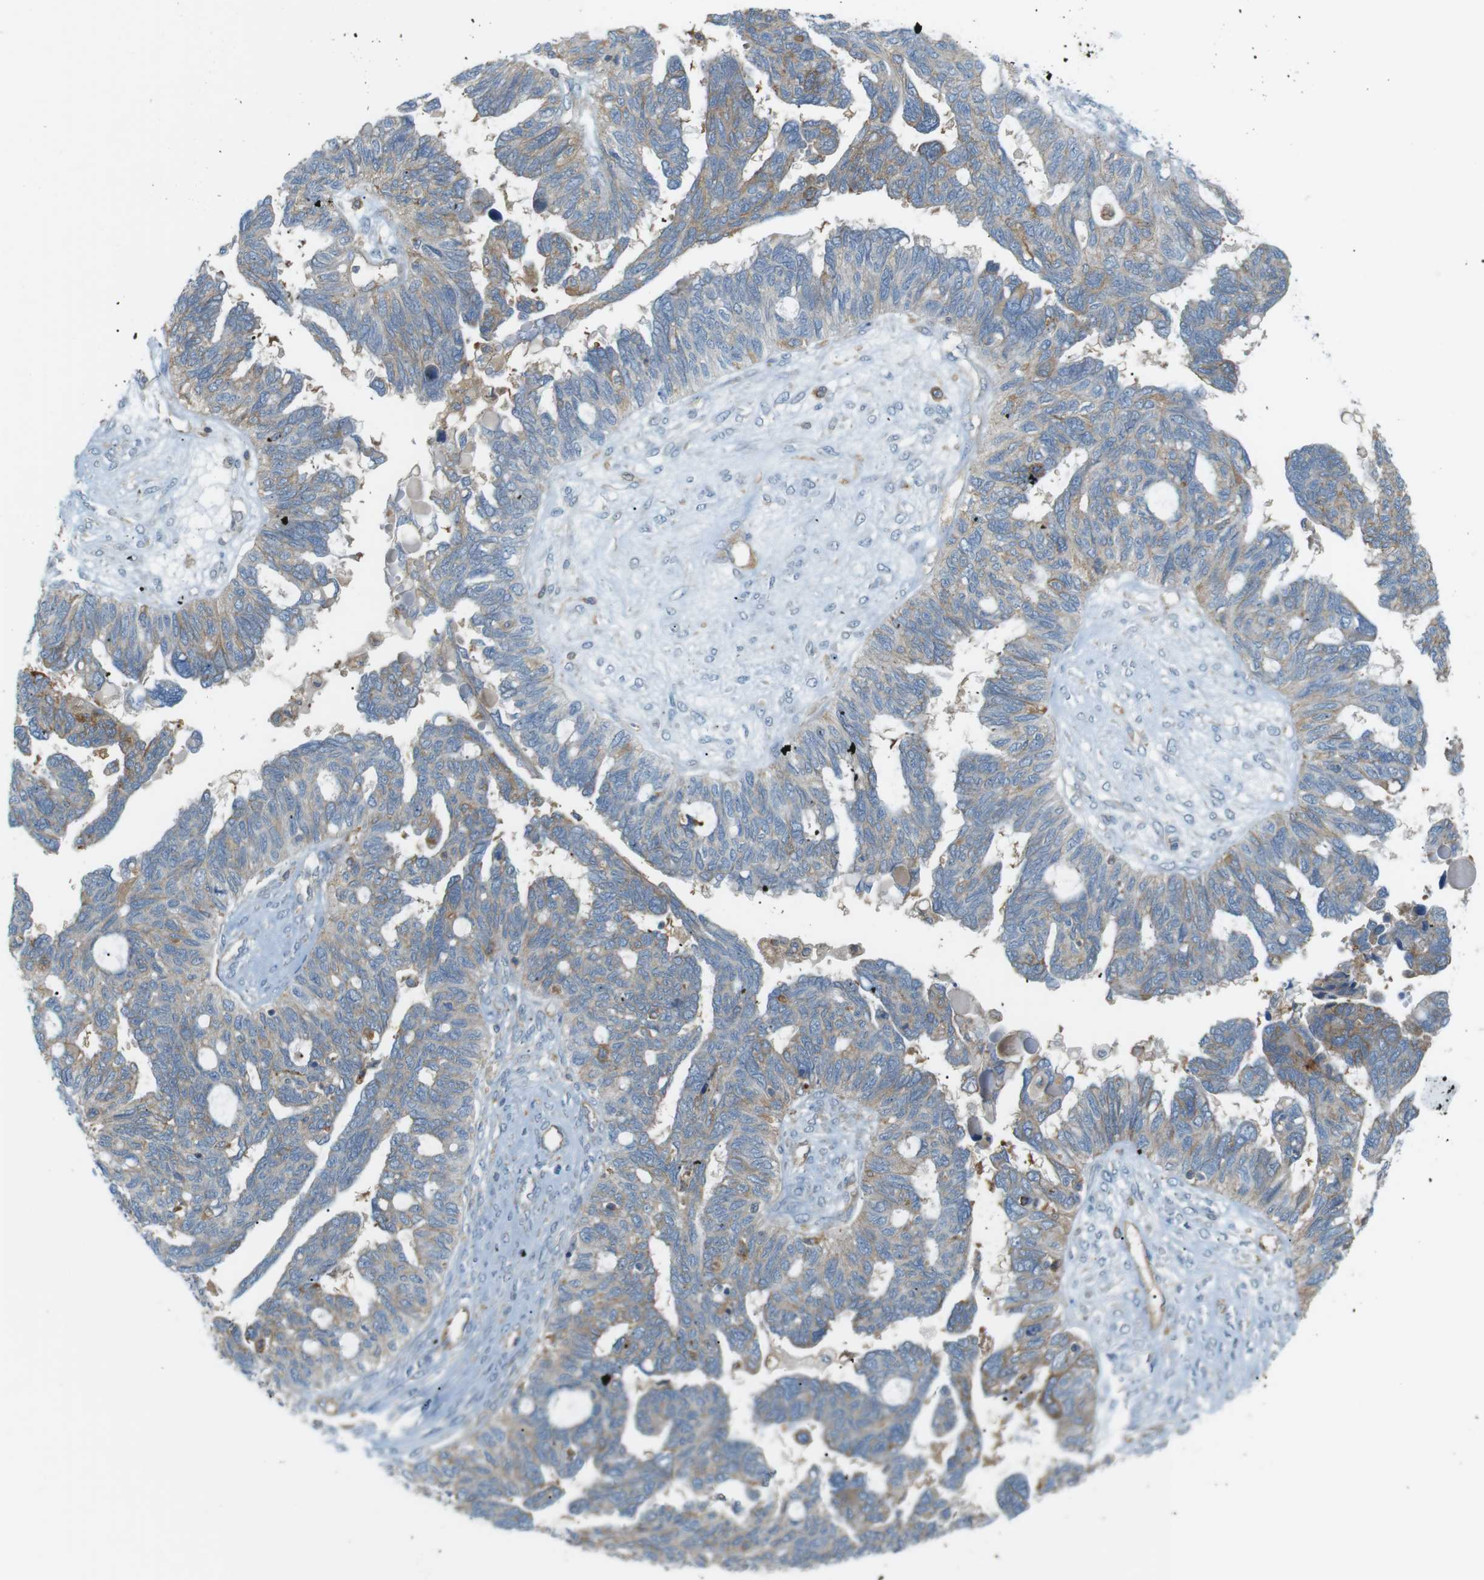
{"staining": {"intensity": "weak", "quantity": ">75%", "location": "cytoplasmic/membranous"}, "tissue": "ovarian cancer", "cell_type": "Tumor cells", "image_type": "cancer", "snomed": [{"axis": "morphology", "description": "Cystadenocarcinoma, serous, NOS"}, {"axis": "topography", "description": "Ovary"}], "caption": "There is low levels of weak cytoplasmic/membranous expression in tumor cells of serous cystadenocarcinoma (ovarian), as demonstrated by immunohistochemical staining (brown color).", "gene": "PEPD", "patient": {"sex": "female", "age": 79}}